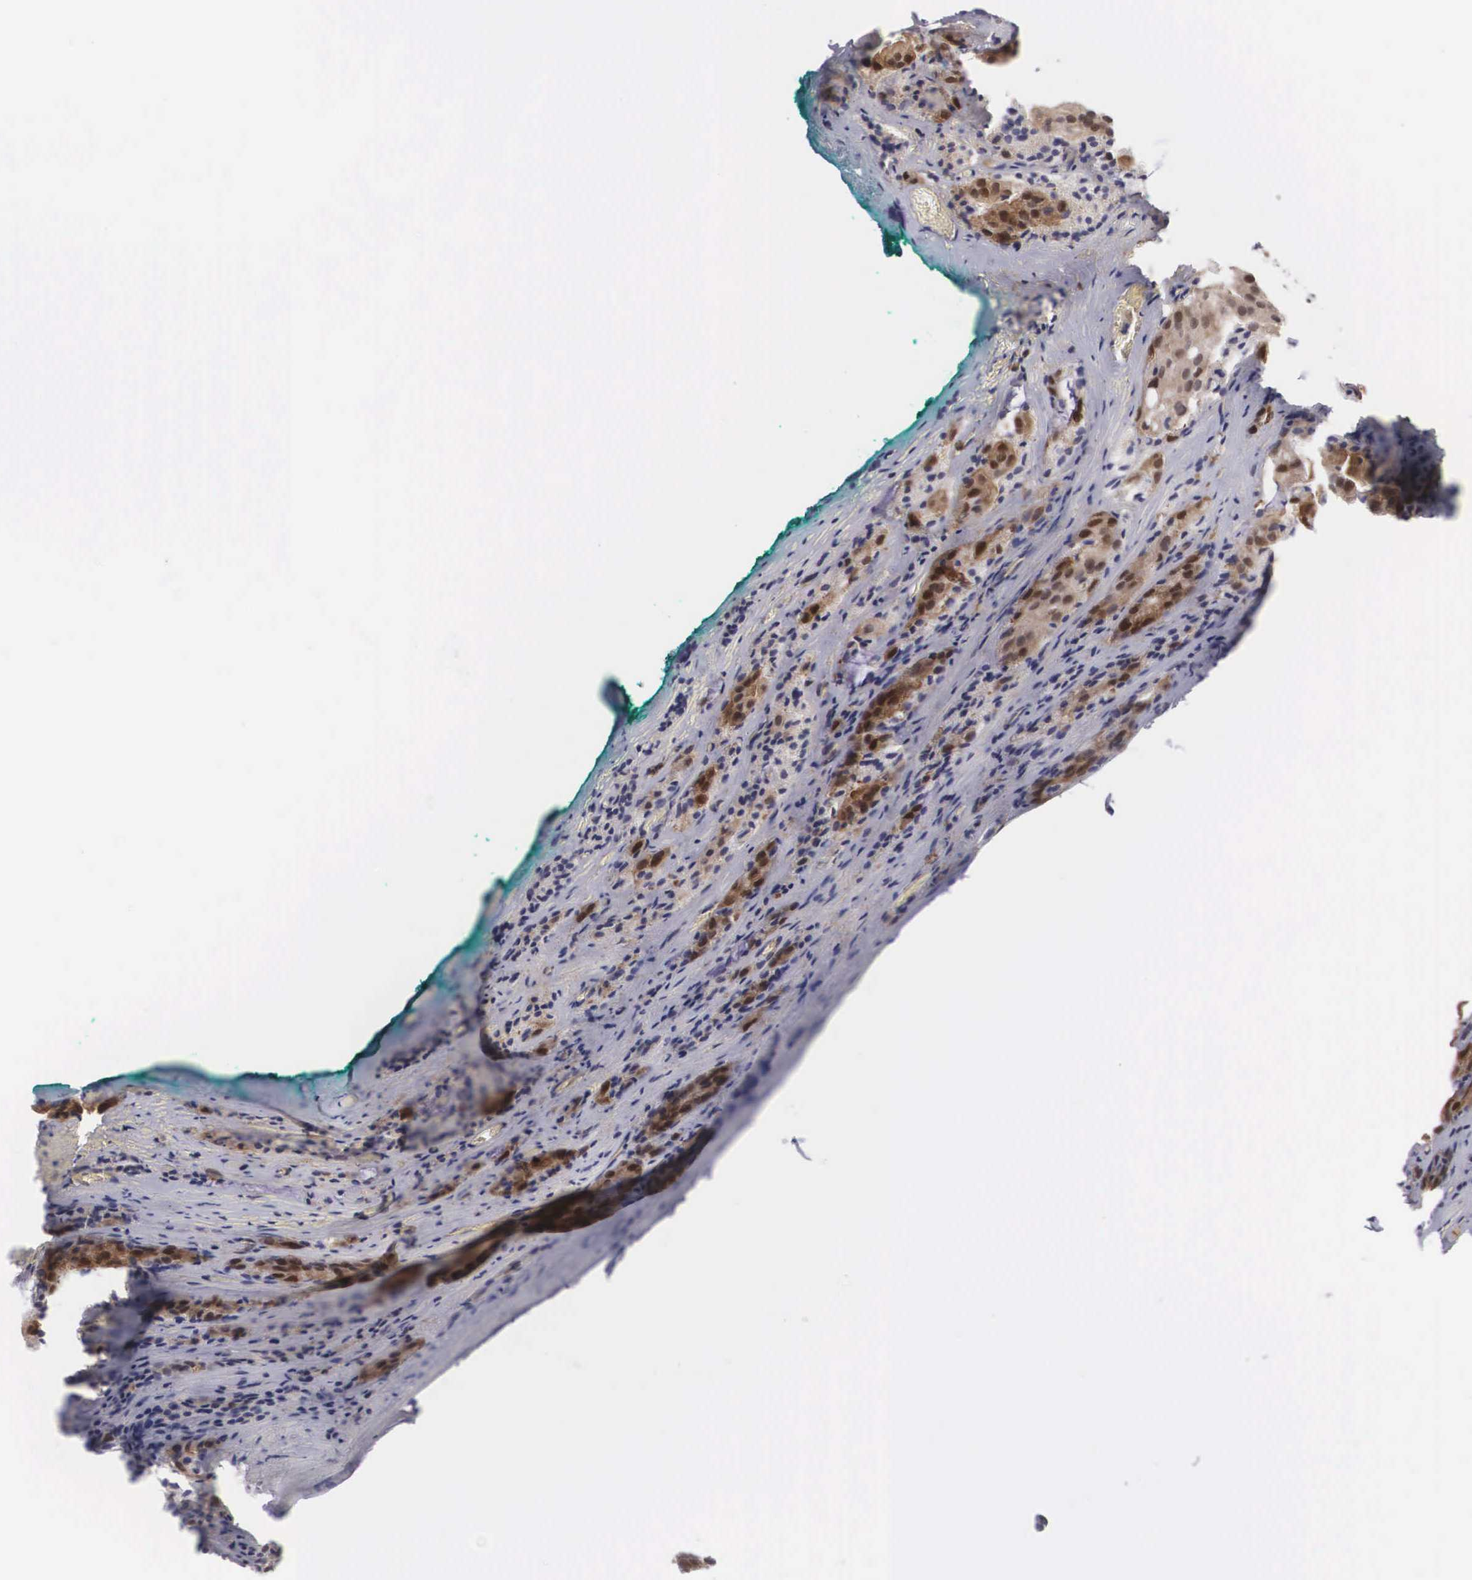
{"staining": {"intensity": "moderate", "quantity": ">75%", "location": "cytoplasmic/membranous,nuclear"}, "tissue": "prostate cancer", "cell_type": "Tumor cells", "image_type": "cancer", "snomed": [{"axis": "morphology", "description": "Adenocarcinoma, Medium grade"}, {"axis": "topography", "description": "Prostate"}], "caption": "Immunohistochemistry (DAB) staining of prostate cancer (adenocarcinoma (medium-grade)) shows moderate cytoplasmic/membranous and nuclear protein expression in about >75% of tumor cells.", "gene": "ADSL", "patient": {"sex": "male", "age": 60}}